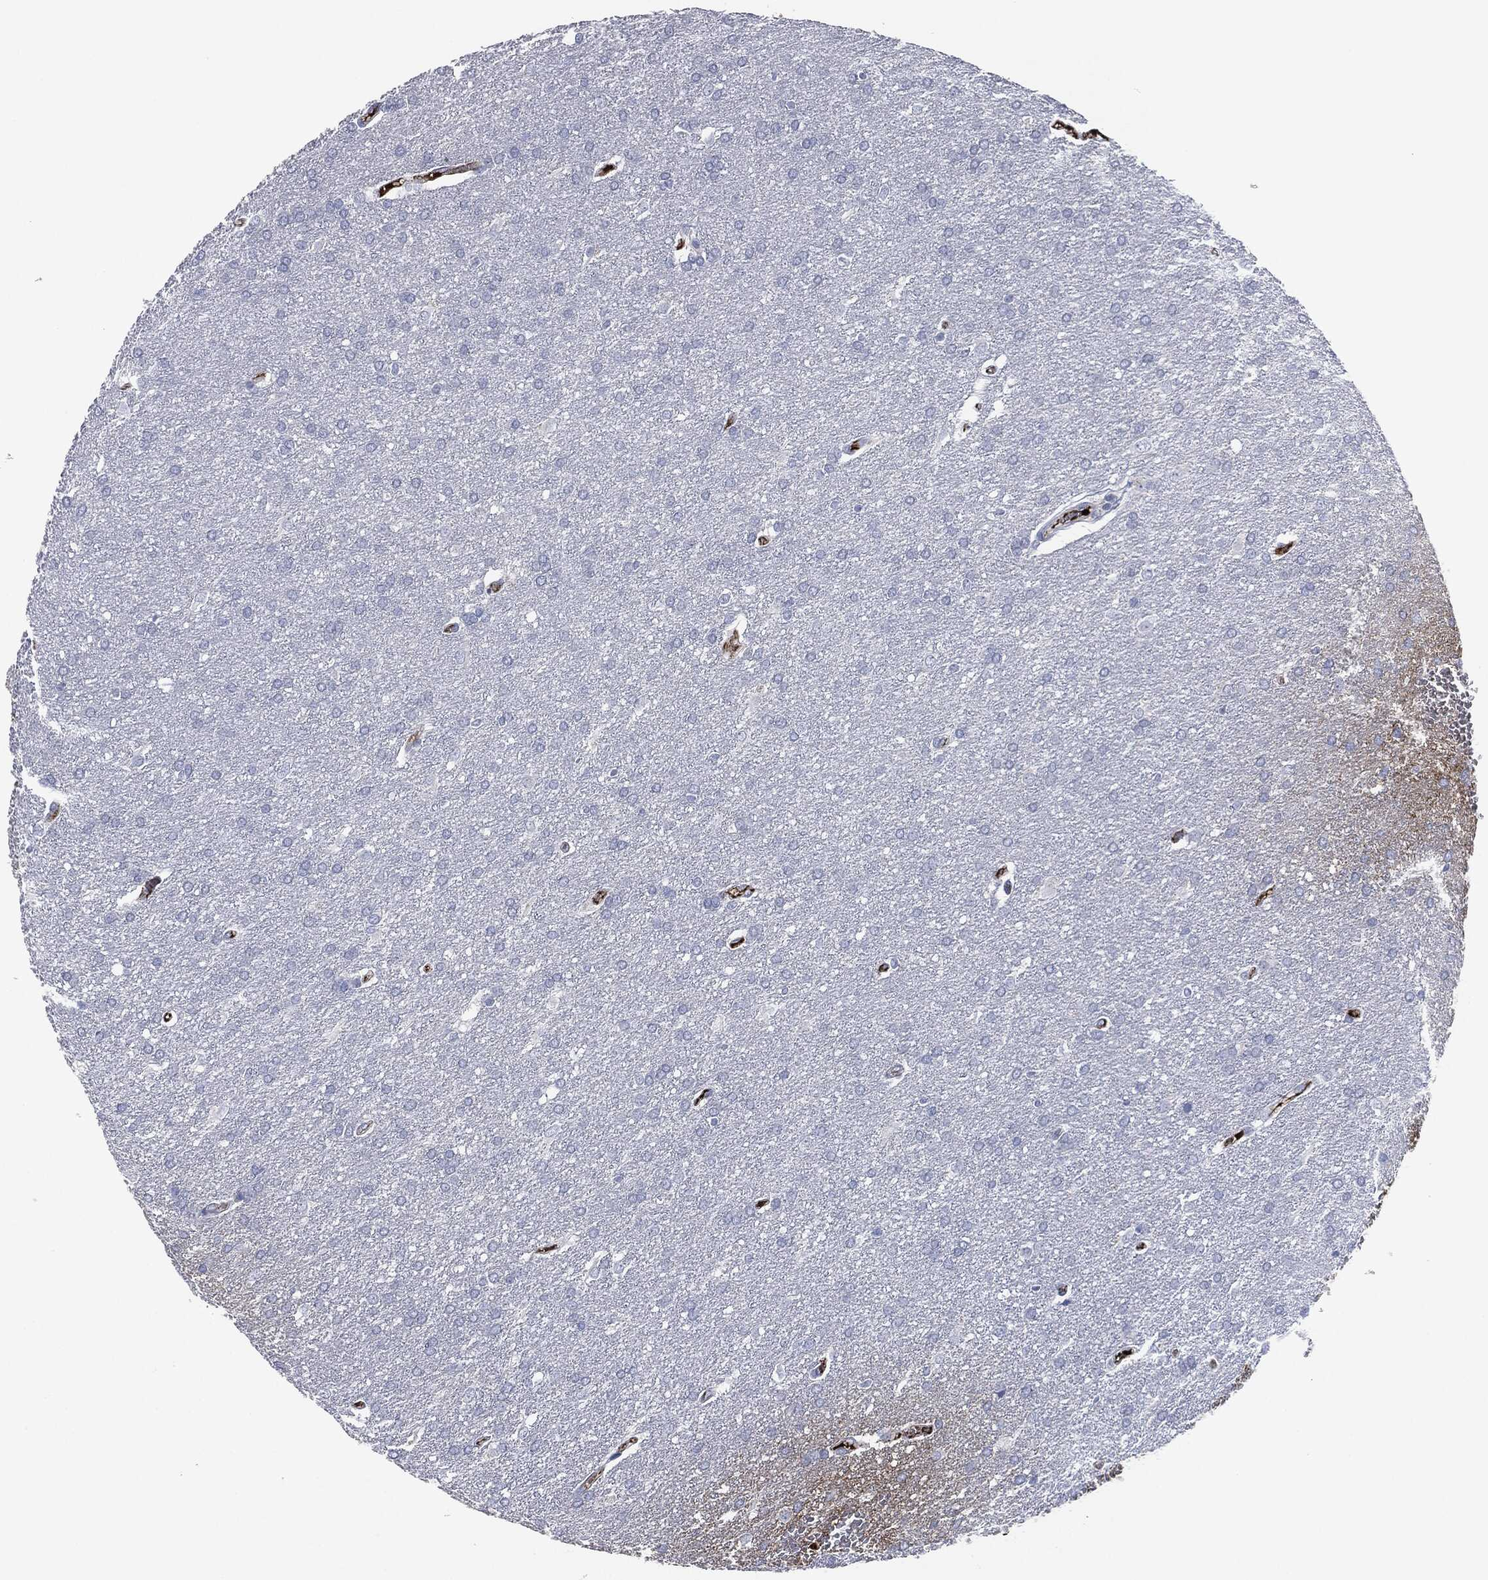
{"staining": {"intensity": "negative", "quantity": "none", "location": "none"}, "tissue": "glioma", "cell_type": "Tumor cells", "image_type": "cancer", "snomed": [{"axis": "morphology", "description": "Glioma, malignant, Low grade"}, {"axis": "topography", "description": "Brain"}], "caption": "The immunohistochemistry micrograph has no significant expression in tumor cells of malignant glioma (low-grade) tissue. Nuclei are stained in blue.", "gene": "APOB", "patient": {"sex": "female", "age": 32}}